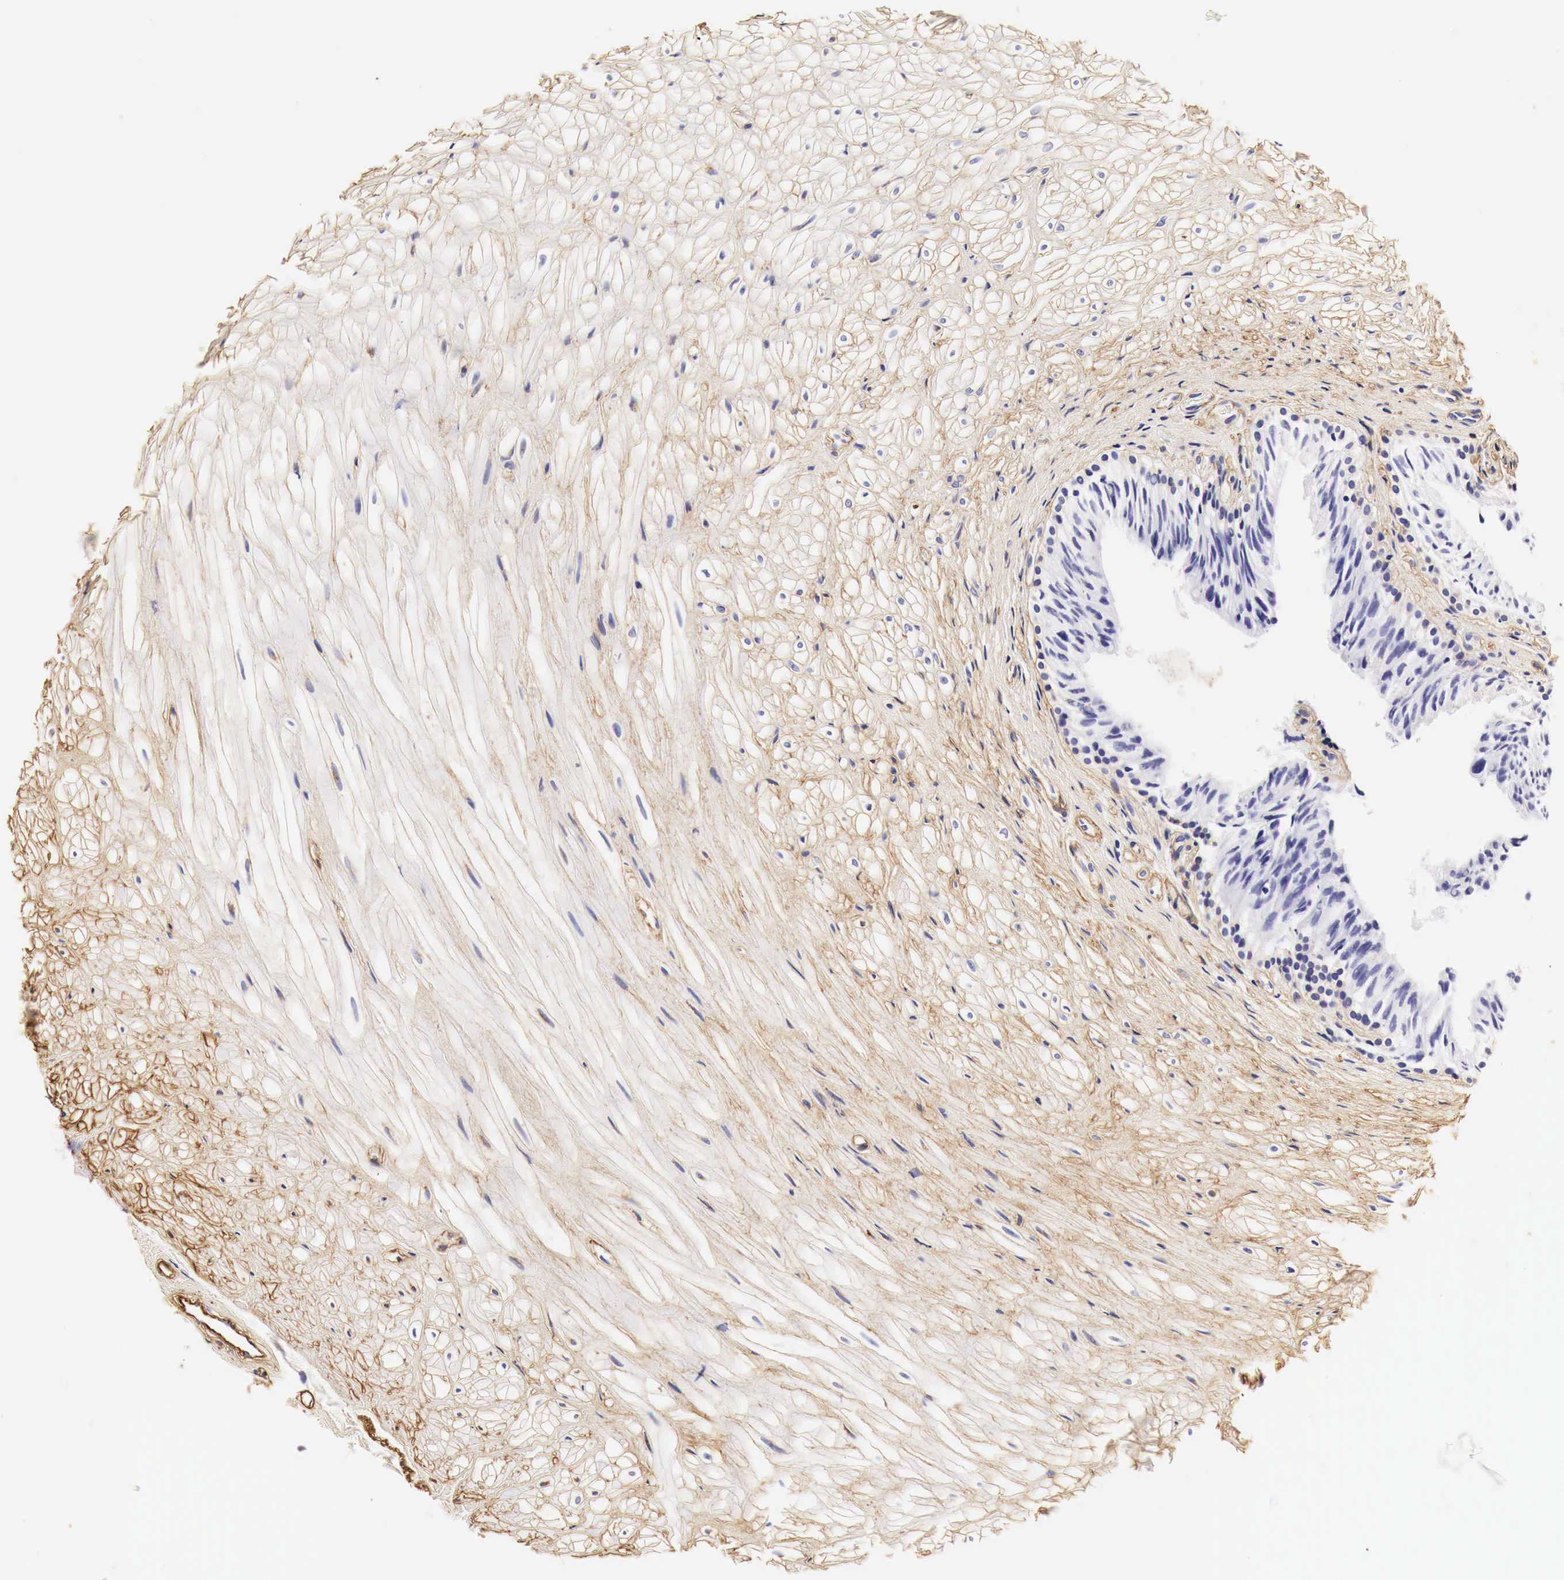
{"staining": {"intensity": "negative", "quantity": "none", "location": "none"}, "tissue": "epididymis", "cell_type": "Glandular cells", "image_type": "normal", "snomed": [{"axis": "morphology", "description": "Normal tissue, NOS"}, {"axis": "topography", "description": "Epididymis"}], "caption": "Immunohistochemical staining of benign human epididymis demonstrates no significant positivity in glandular cells. The staining is performed using DAB brown chromogen with nuclei counter-stained in using hematoxylin.", "gene": "LAMB2", "patient": {"sex": "male", "age": 37}}